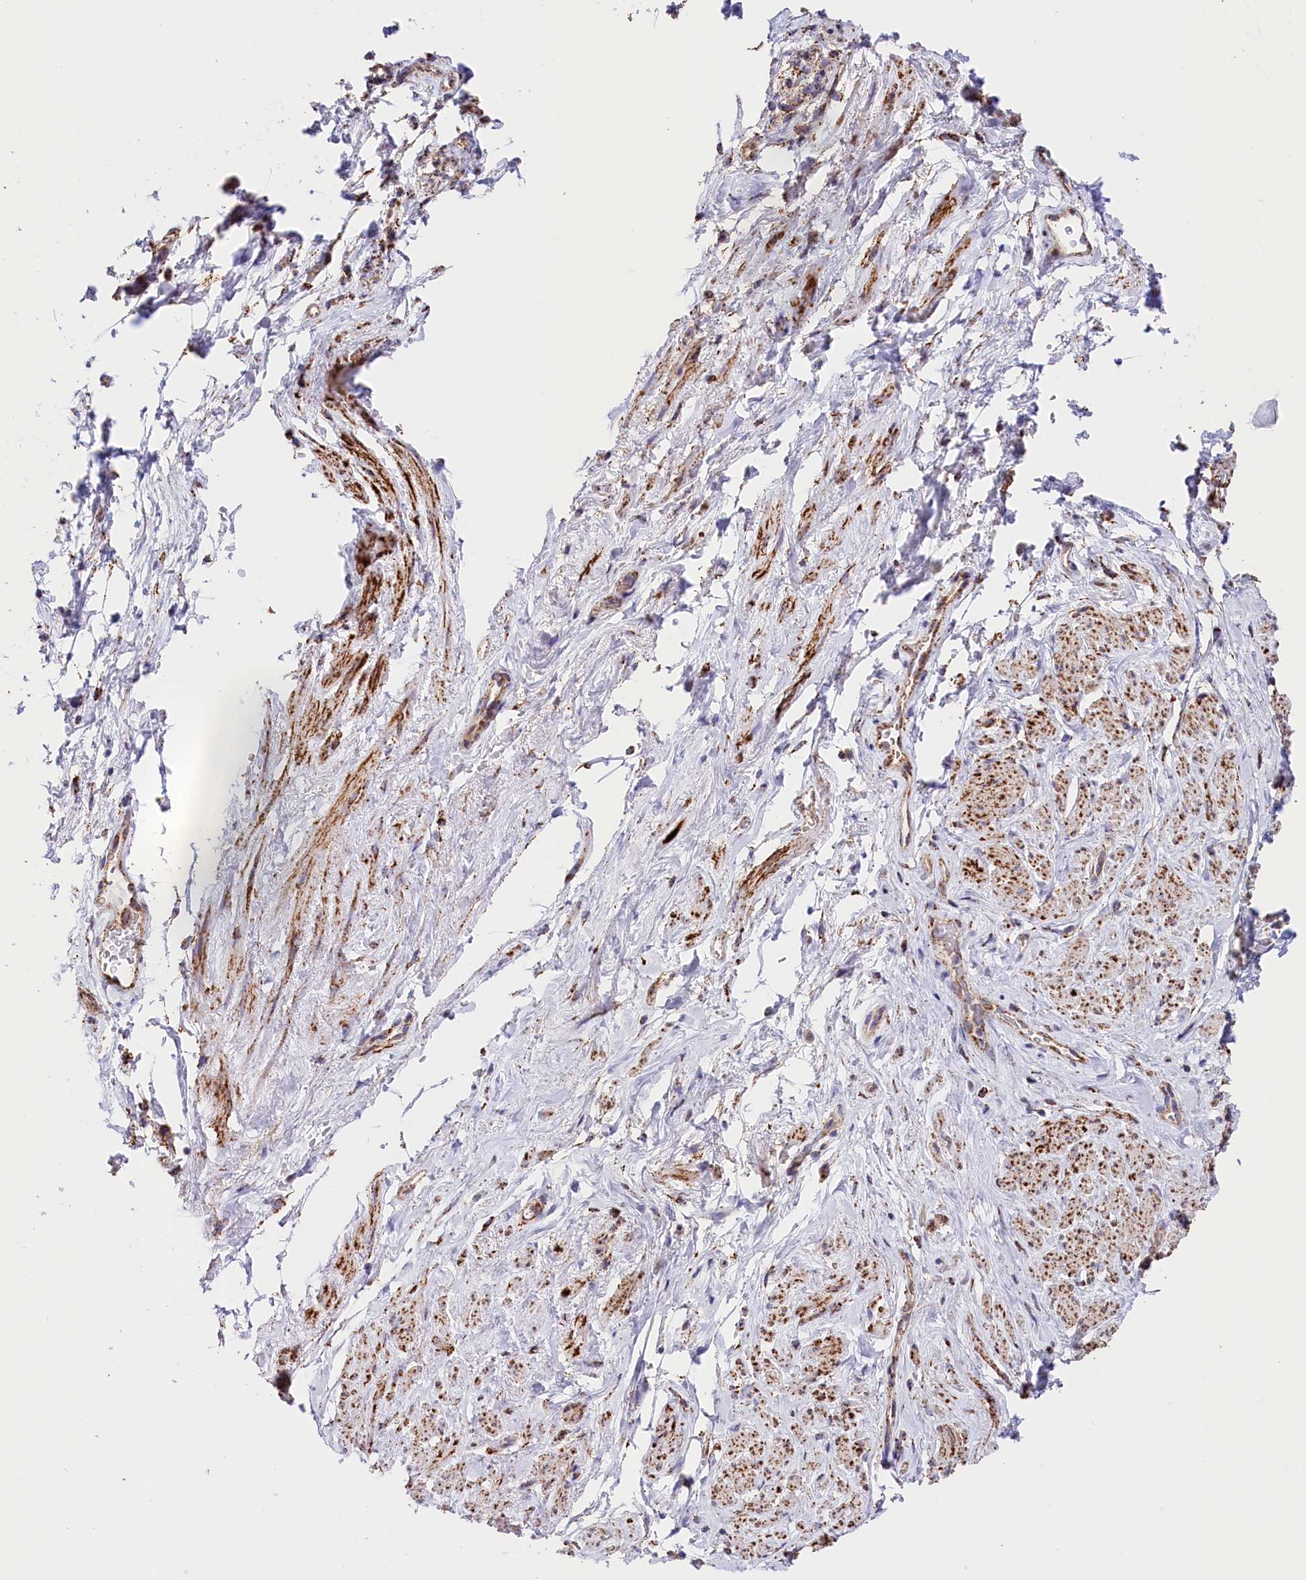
{"staining": {"intensity": "moderate", "quantity": ">75%", "location": "cytoplasmic/membranous"}, "tissue": "smooth muscle", "cell_type": "Smooth muscle cells", "image_type": "normal", "snomed": [{"axis": "morphology", "description": "Normal tissue, NOS"}, {"axis": "topography", "description": "Smooth muscle"}, {"axis": "topography", "description": "Peripheral nerve tissue"}], "caption": "Protein expression analysis of benign smooth muscle displays moderate cytoplasmic/membranous expression in approximately >75% of smooth muscle cells. The protein is shown in brown color, while the nuclei are stained blue.", "gene": "AKTIP", "patient": {"sex": "male", "age": 69}}